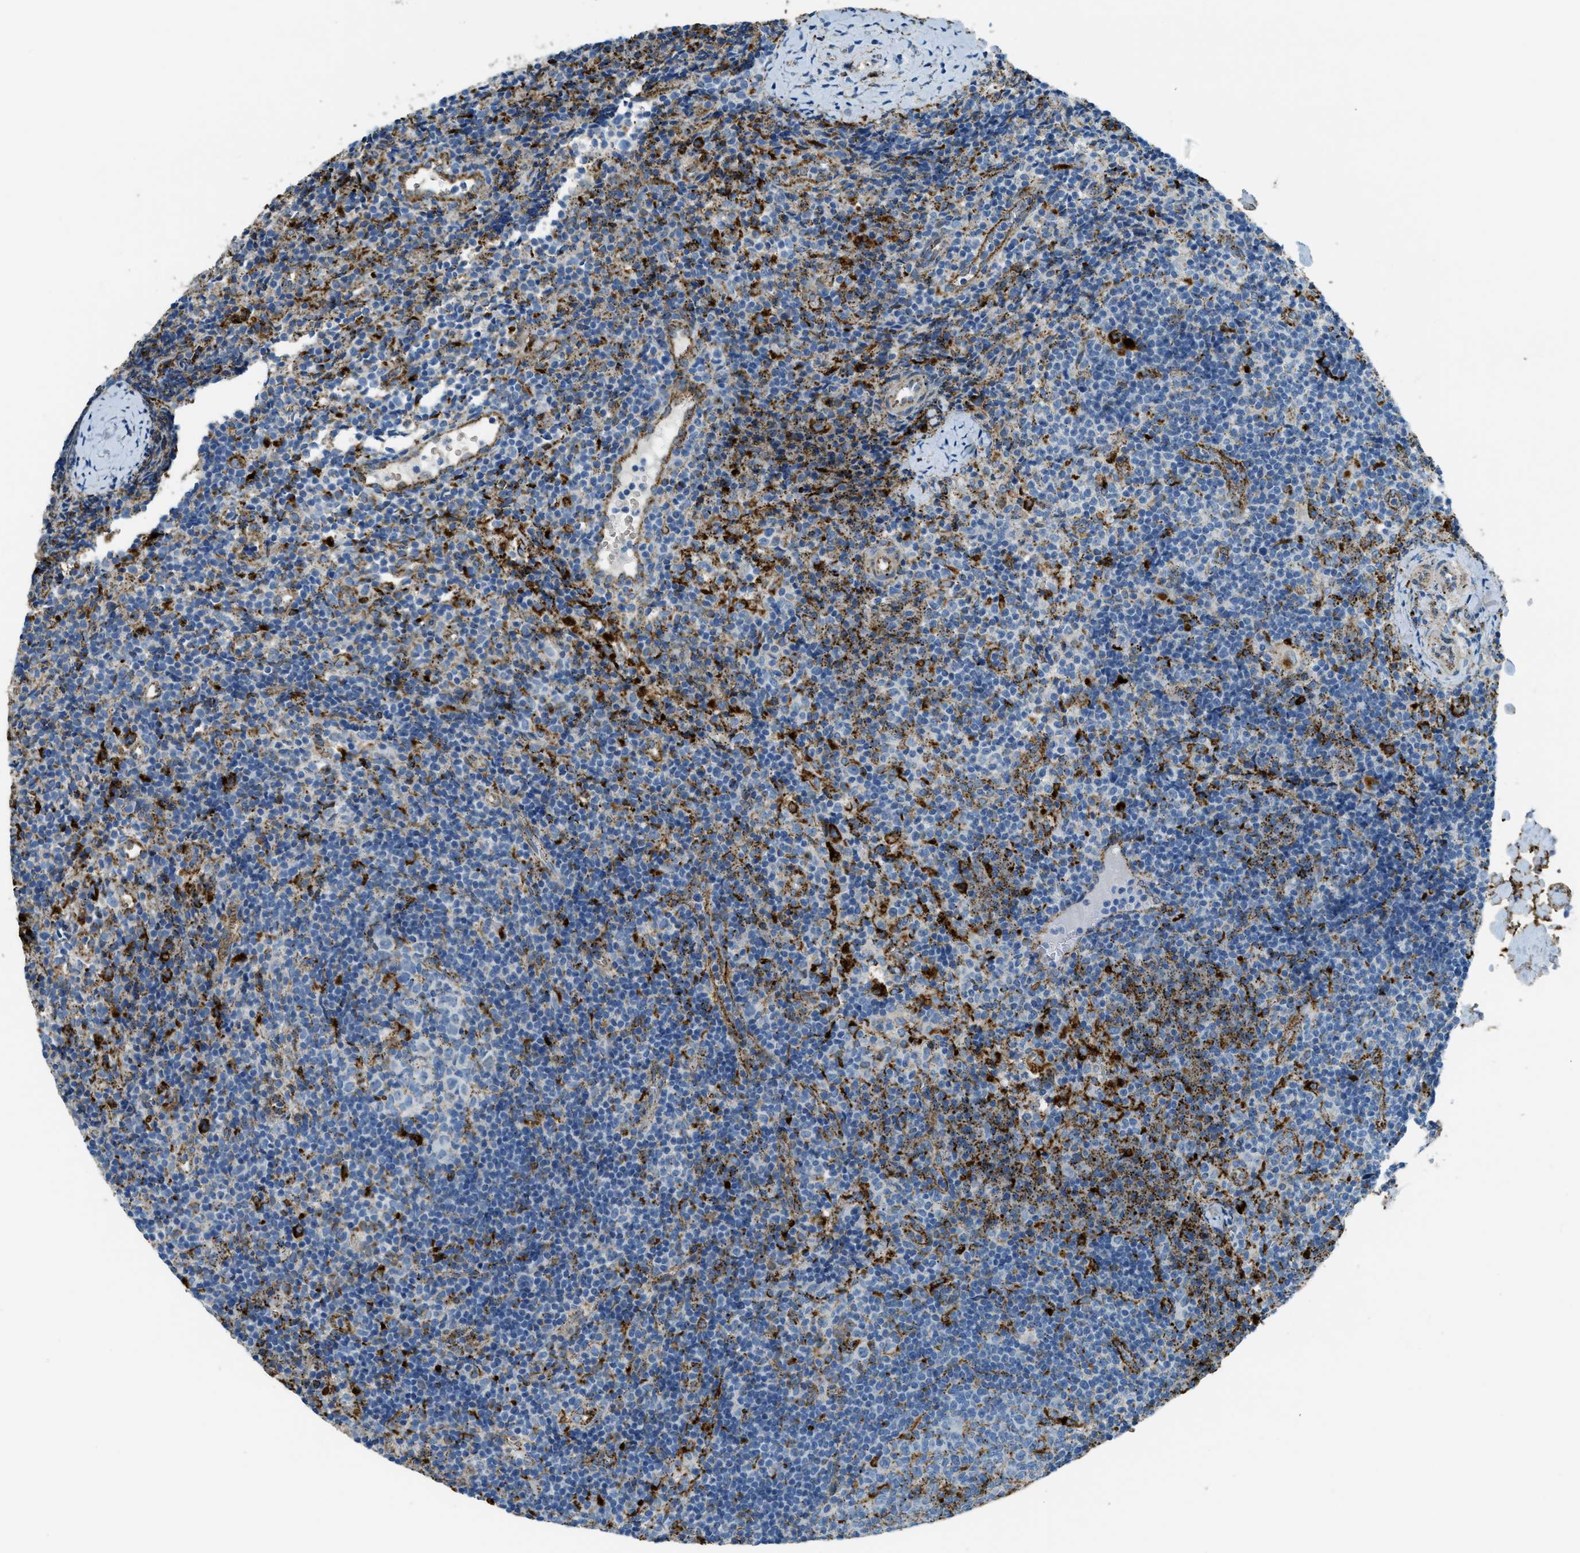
{"staining": {"intensity": "strong", "quantity": "<25%", "location": "cytoplasmic/membranous"}, "tissue": "lymph node", "cell_type": "Germinal center cells", "image_type": "normal", "snomed": [{"axis": "morphology", "description": "Normal tissue, NOS"}, {"axis": "morphology", "description": "Inflammation, NOS"}, {"axis": "topography", "description": "Lymph node"}], "caption": "High-power microscopy captured an IHC histopathology image of benign lymph node, revealing strong cytoplasmic/membranous expression in about <25% of germinal center cells. The staining is performed using DAB brown chromogen to label protein expression. The nuclei are counter-stained blue using hematoxylin.", "gene": "SCARB2", "patient": {"sex": "male", "age": 55}}